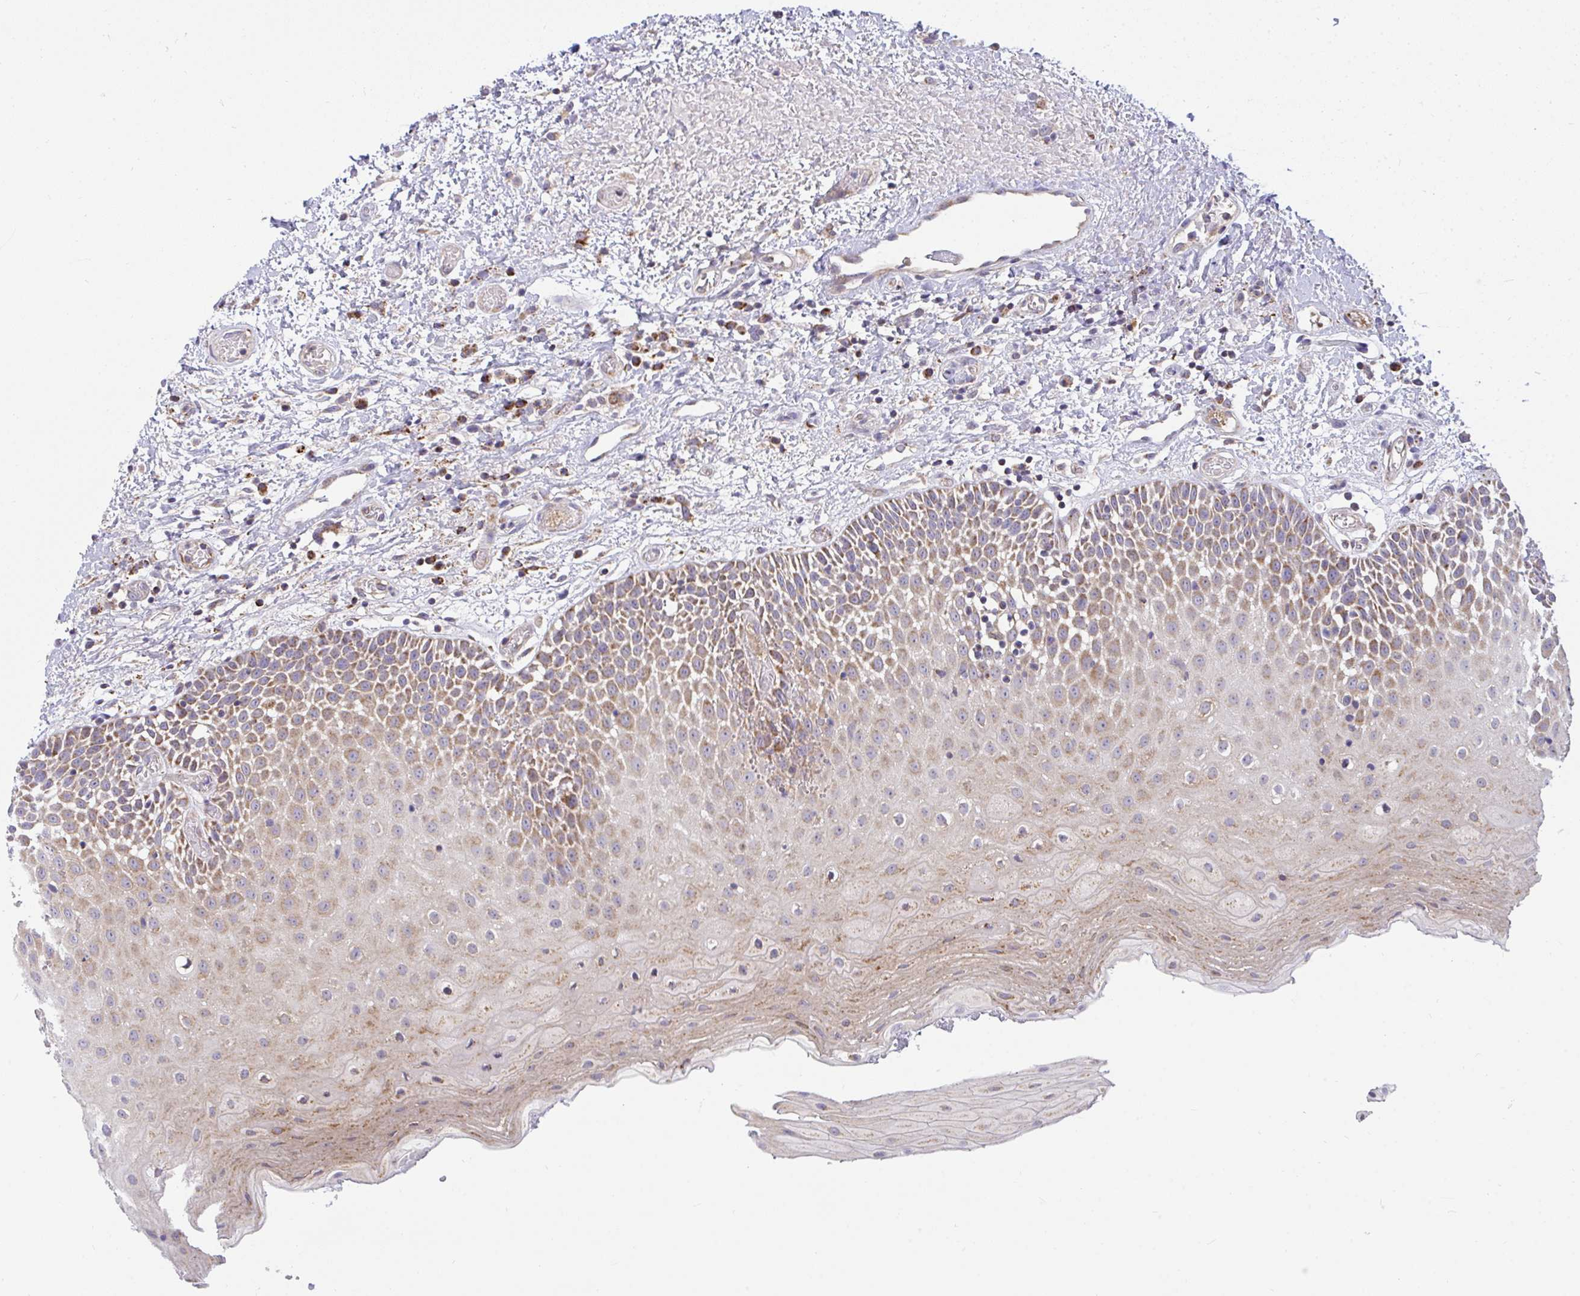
{"staining": {"intensity": "moderate", "quantity": "25%-75%", "location": "cytoplasmic/membranous"}, "tissue": "oral mucosa", "cell_type": "Squamous epithelial cells", "image_type": "normal", "snomed": [{"axis": "morphology", "description": "Normal tissue, NOS"}, {"axis": "topography", "description": "Oral tissue"}], "caption": "This micrograph exhibits immunohistochemistry (IHC) staining of unremarkable human oral mucosa, with medium moderate cytoplasmic/membranous positivity in approximately 25%-75% of squamous epithelial cells.", "gene": "SRRM4", "patient": {"sex": "female", "age": 82}}